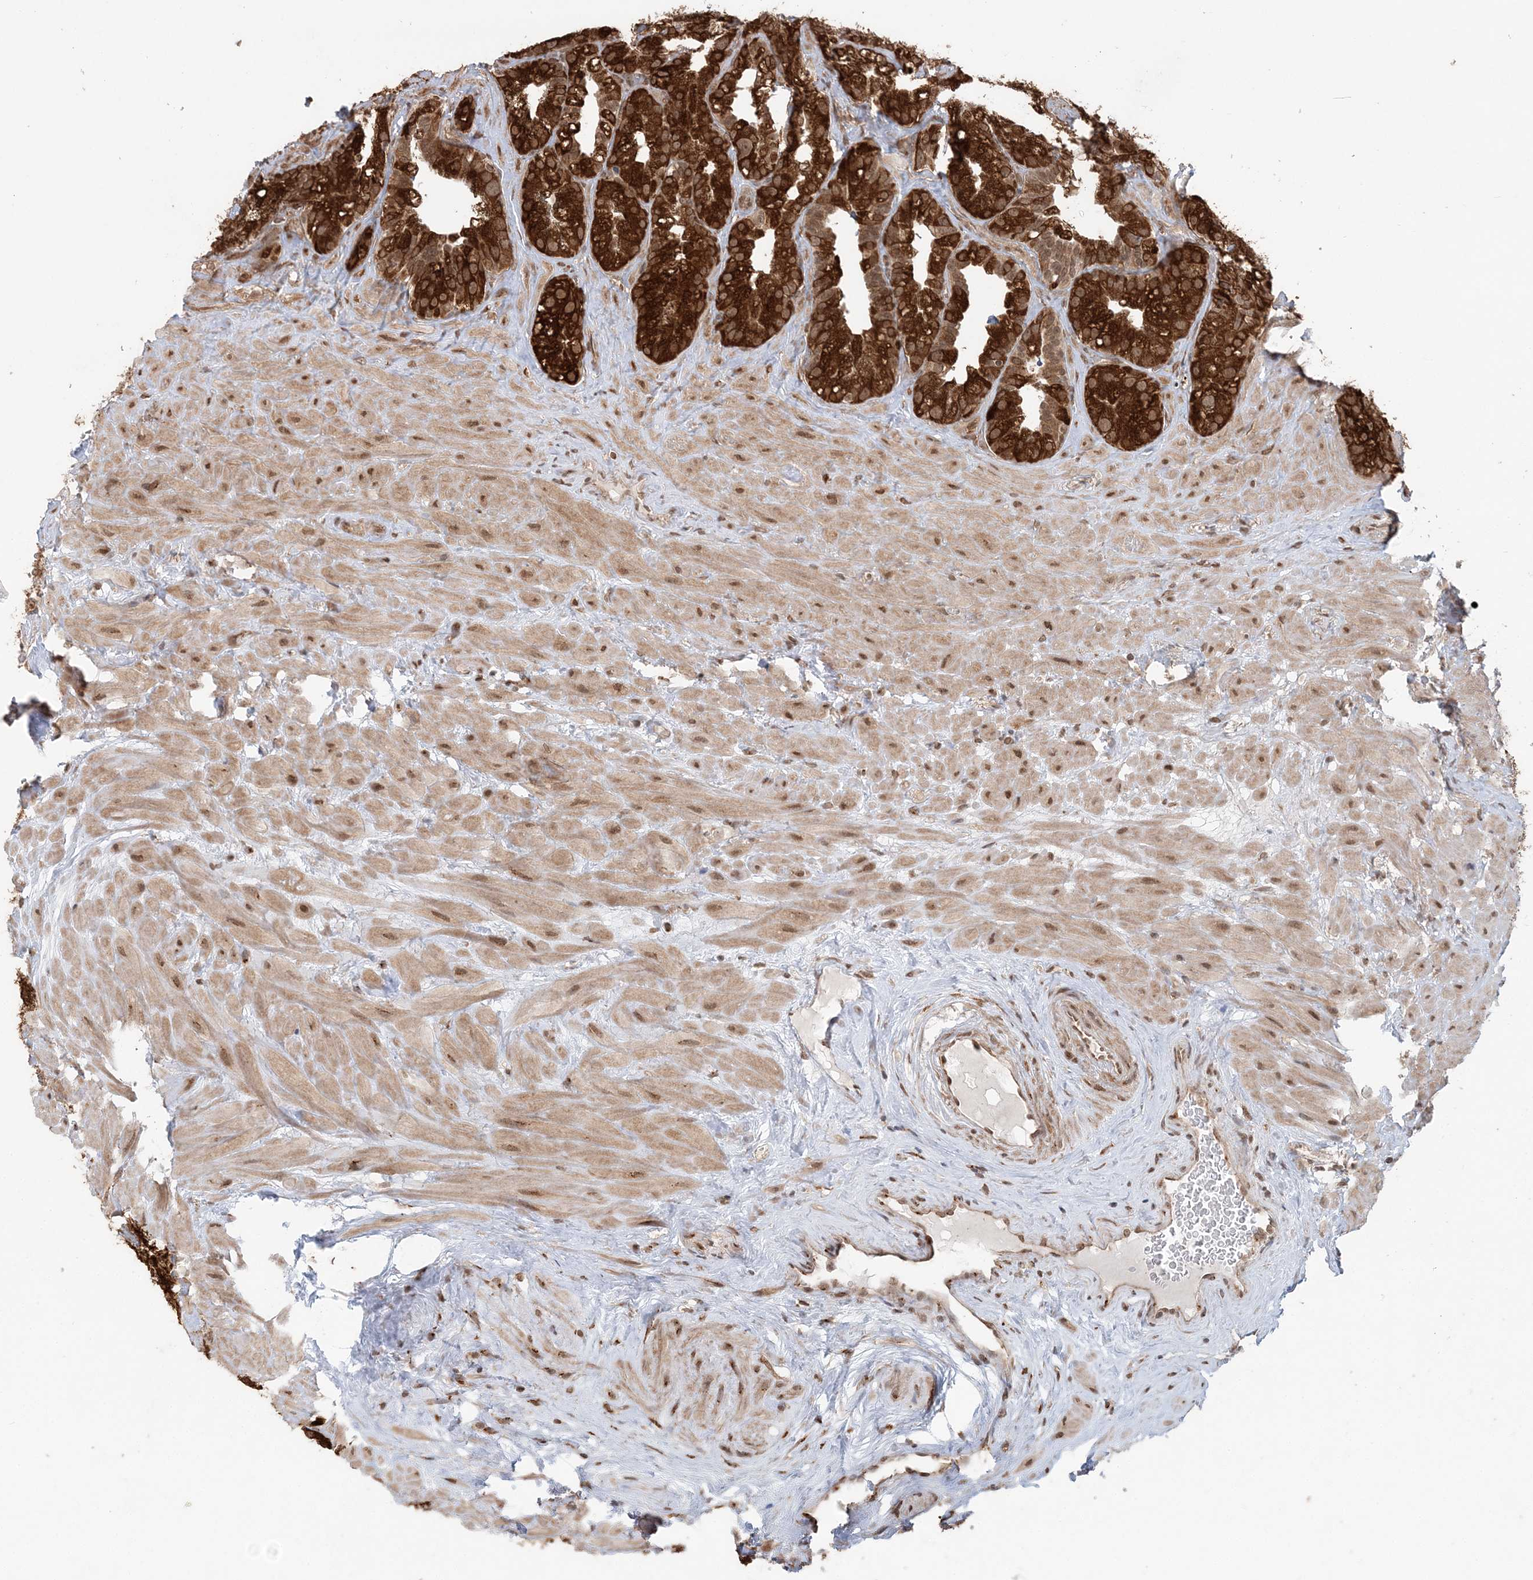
{"staining": {"intensity": "strong", "quantity": ">75%", "location": "cytoplasmic/membranous"}, "tissue": "seminal vesicle", "cell_type": "Glandular cells", "image_type": "normal", "snomed": [{"axis": "morphology", "description": "Normal tissue, NOS"}, {"axis": "topography", "description": "Prostate"}, {"axis": "topography", "description": "Seminal veicle"}], "caption": "Immunohistochemical staining of unremarkable human seminal vesicle shows strong cytoplasmic/membranous protein staining in approximately >75% of glandular cells.", "gene": "TMED10", "patient": {"sex": "male", "age": 68}}